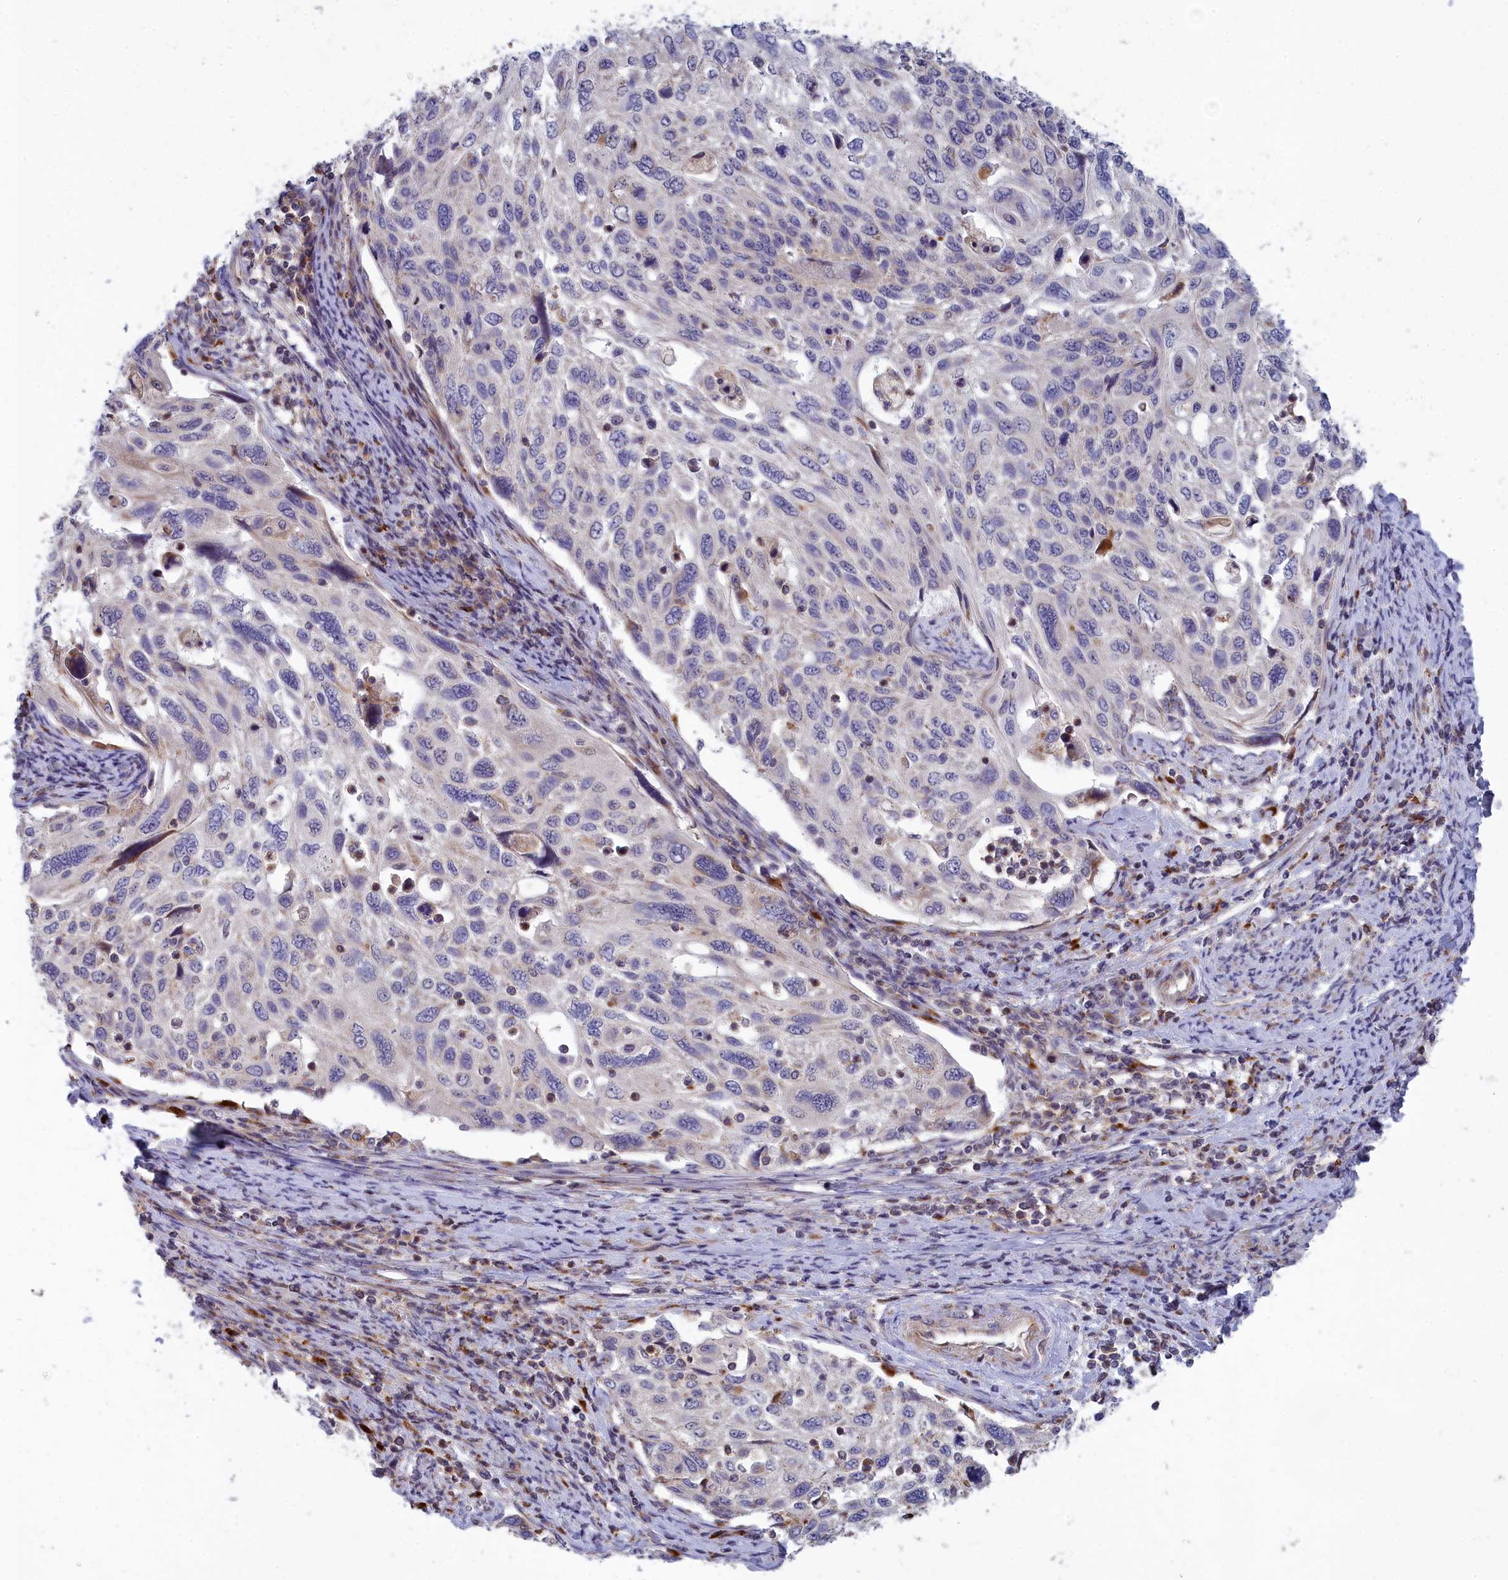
{"staining": {"intensity": "negative", "quantity": "none", "location": "none"}, "tissue": "cervical cancer", "cell_type": "Tumor cells", "image_type": "cancer", "snomed": [{"axis": "morphology", "description": "Squamous cell carcinoma, NOS"}, {"axis": "topography", "description": "Cervix"}], "caption": "Histopathology image shows no protein positivity in tumor cells of cervical cancer (squamous cell carcinoma) tissue.", "gene": "BLTP2", "patient": {"sex": "female", "age": 70}}